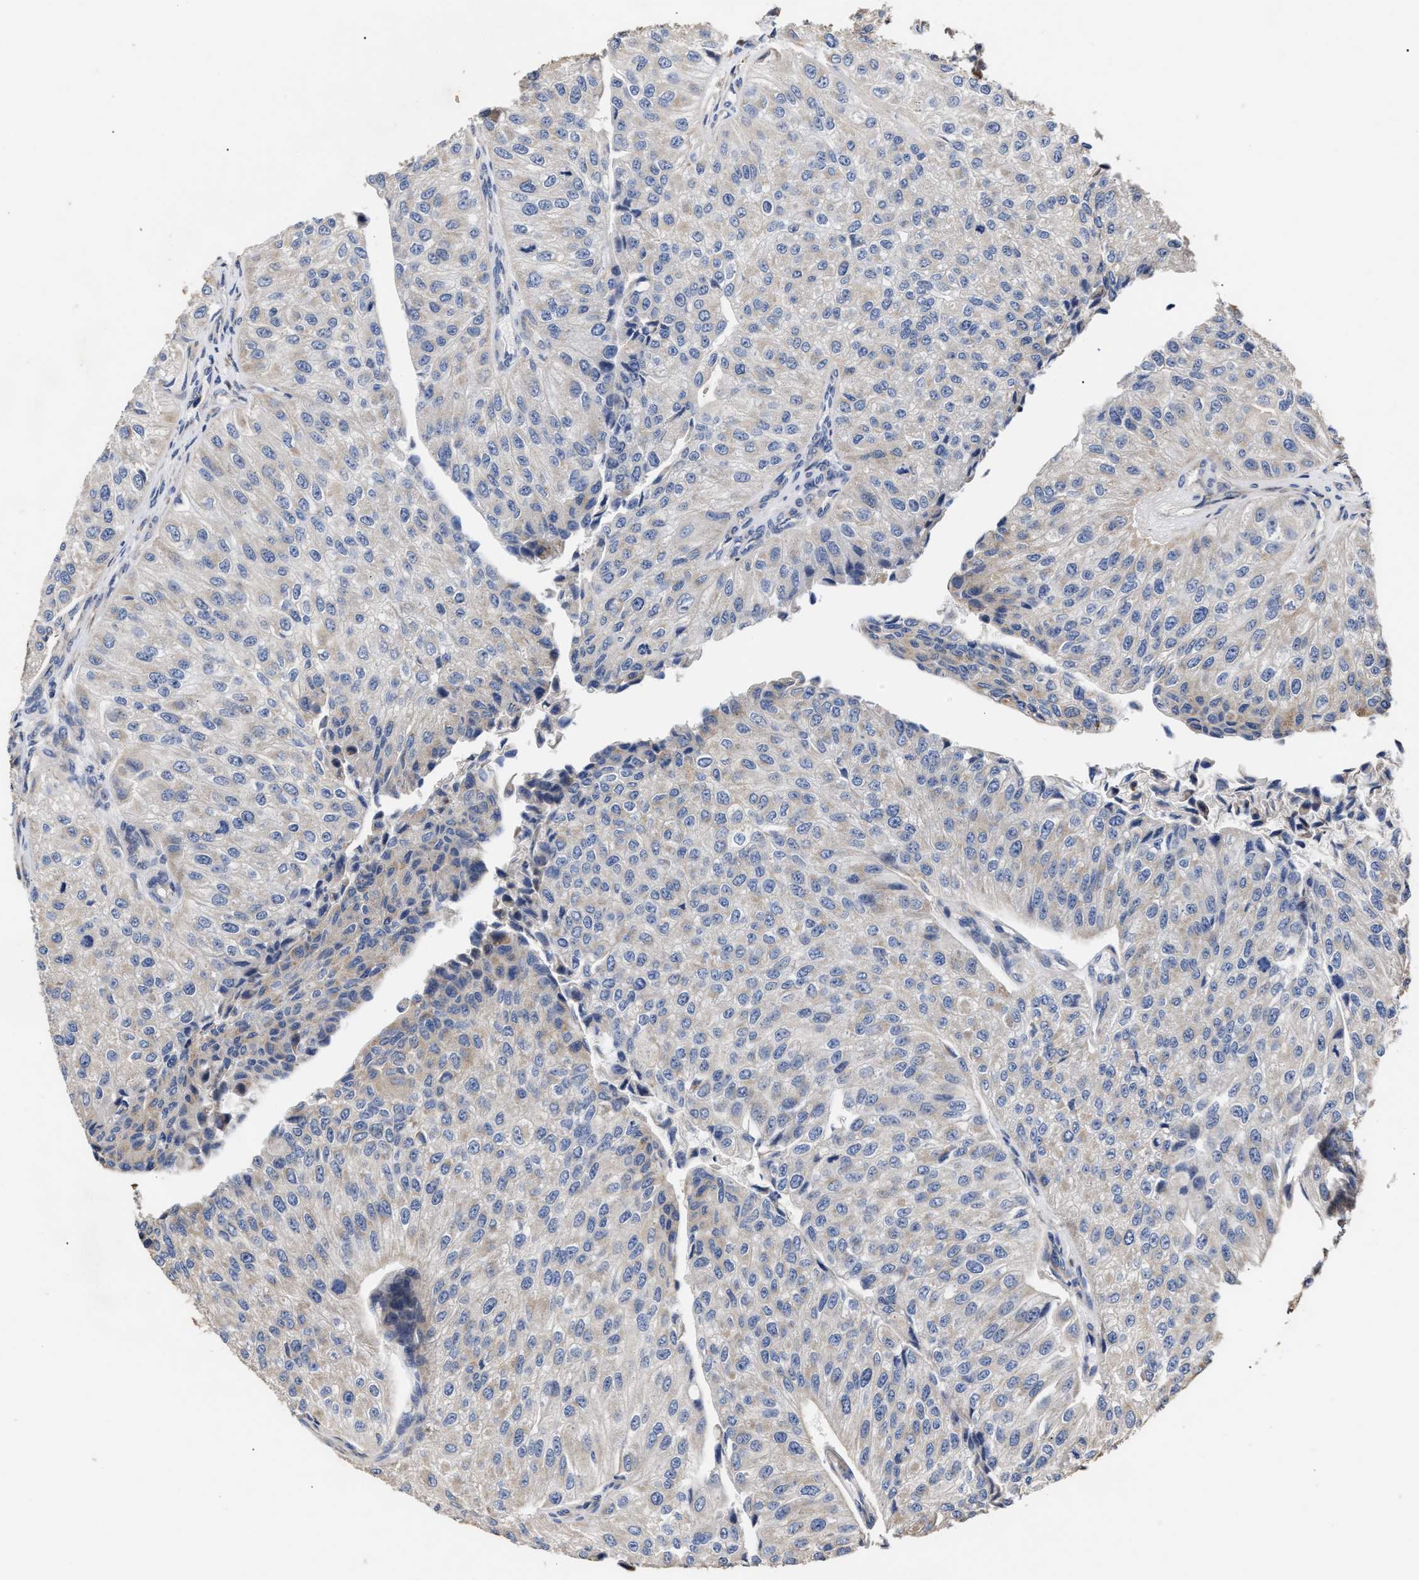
{"staining": {"intensity": "negative", "quantity": "none", "location": "none"}, "tissue": "urothelial cancer", "cell_type": "Tumor cells", "image_type": "cancer", "snomed": [{"axis": "morphology", "description": "Urothelial carcinoma, High grade"}, {"axis": "topography", "description": "Kidney"}, {"axis": "topography", "description": "Urinary bladder"}], "caption": "Tumor cells show no significant protein positivity in urothelial cancer.", "gene": "GOSR1", "patient": {"sex": "male", "age": 77}}